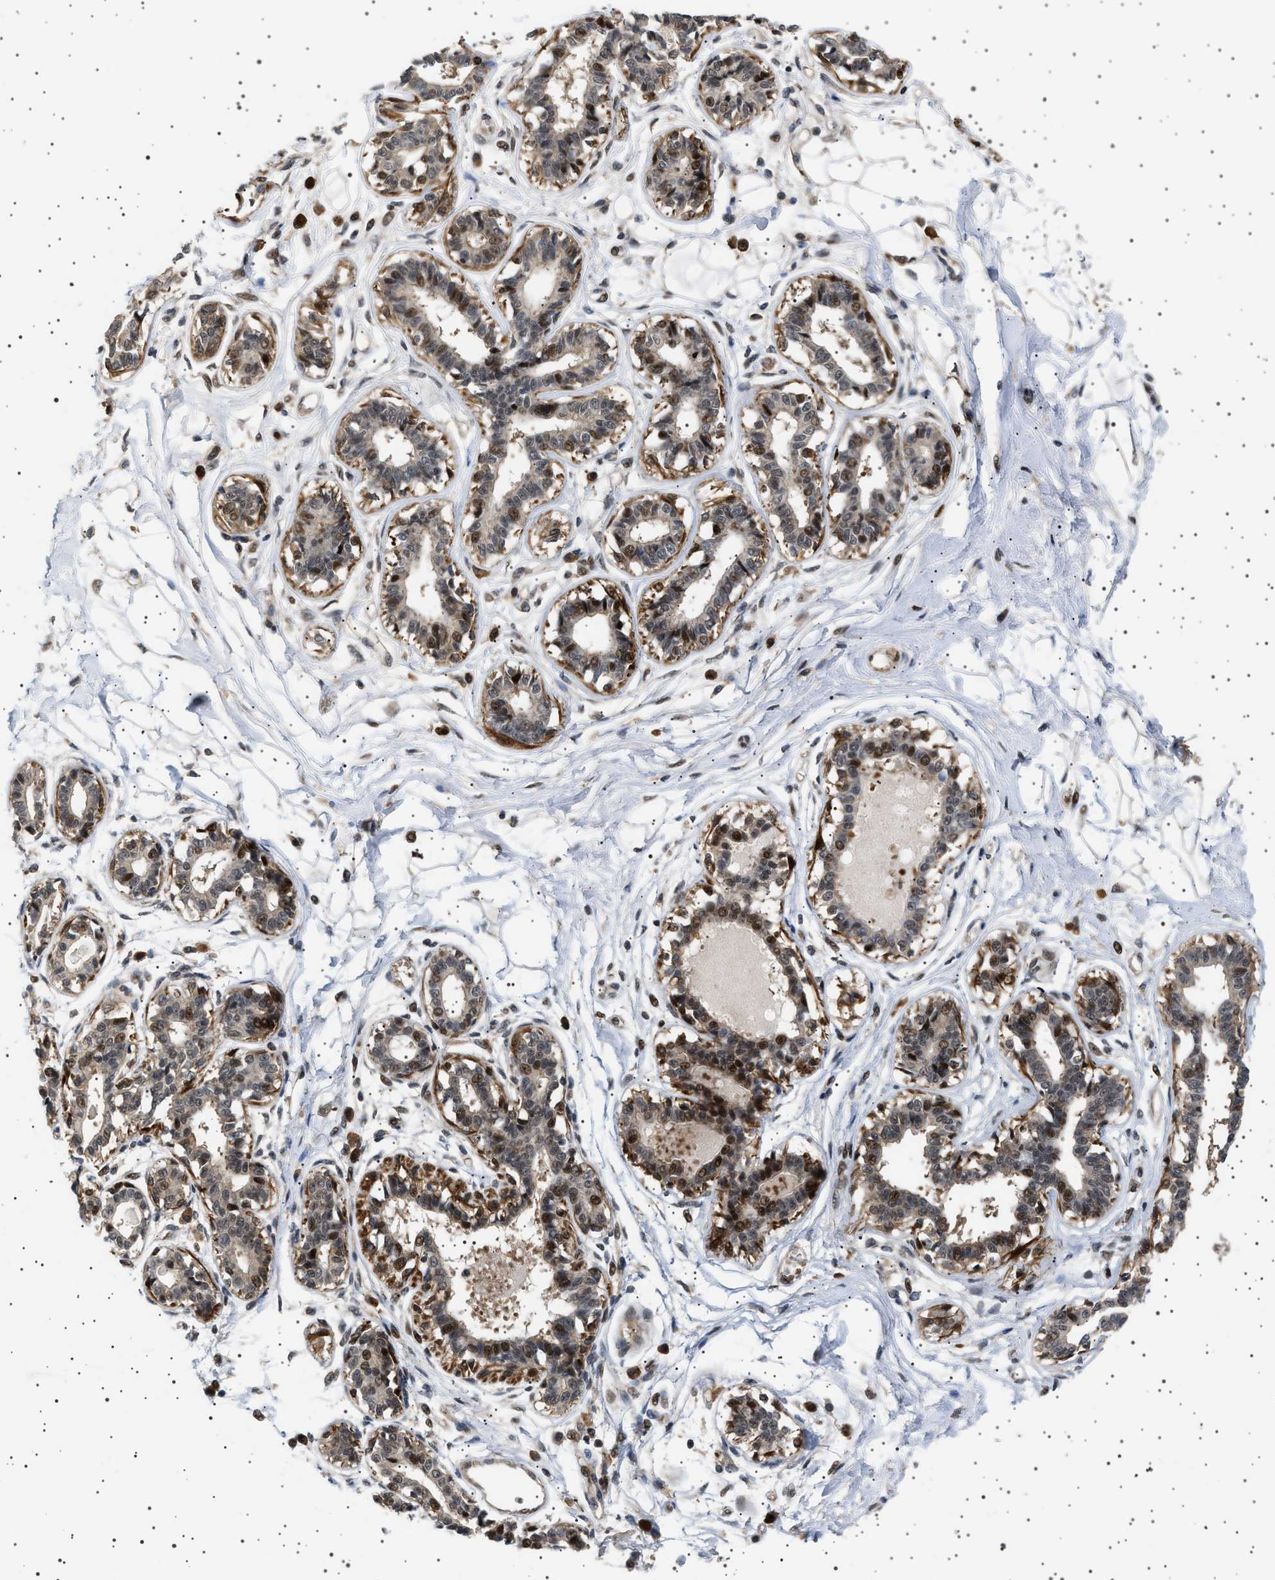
{"staining": {"intensity": "weak", "quantity": ">75%", "location": "nuclear"}, "tissue": "breast", "cell_type": "Adipocytes", "image_type": "normal", "snomed": [{"axis": "morphology", "description": "Normal tissue, NOS"}, {"axis": "topography", "description": "Breast"}], "caption": "A micrograph showing weak nuclear expression in approximately >75% of adipocytes in normal breast, as visualized by brown immunohistochemical staining.", "gene": "BAG3", "patient": {"sex": "female", "age": 45}}